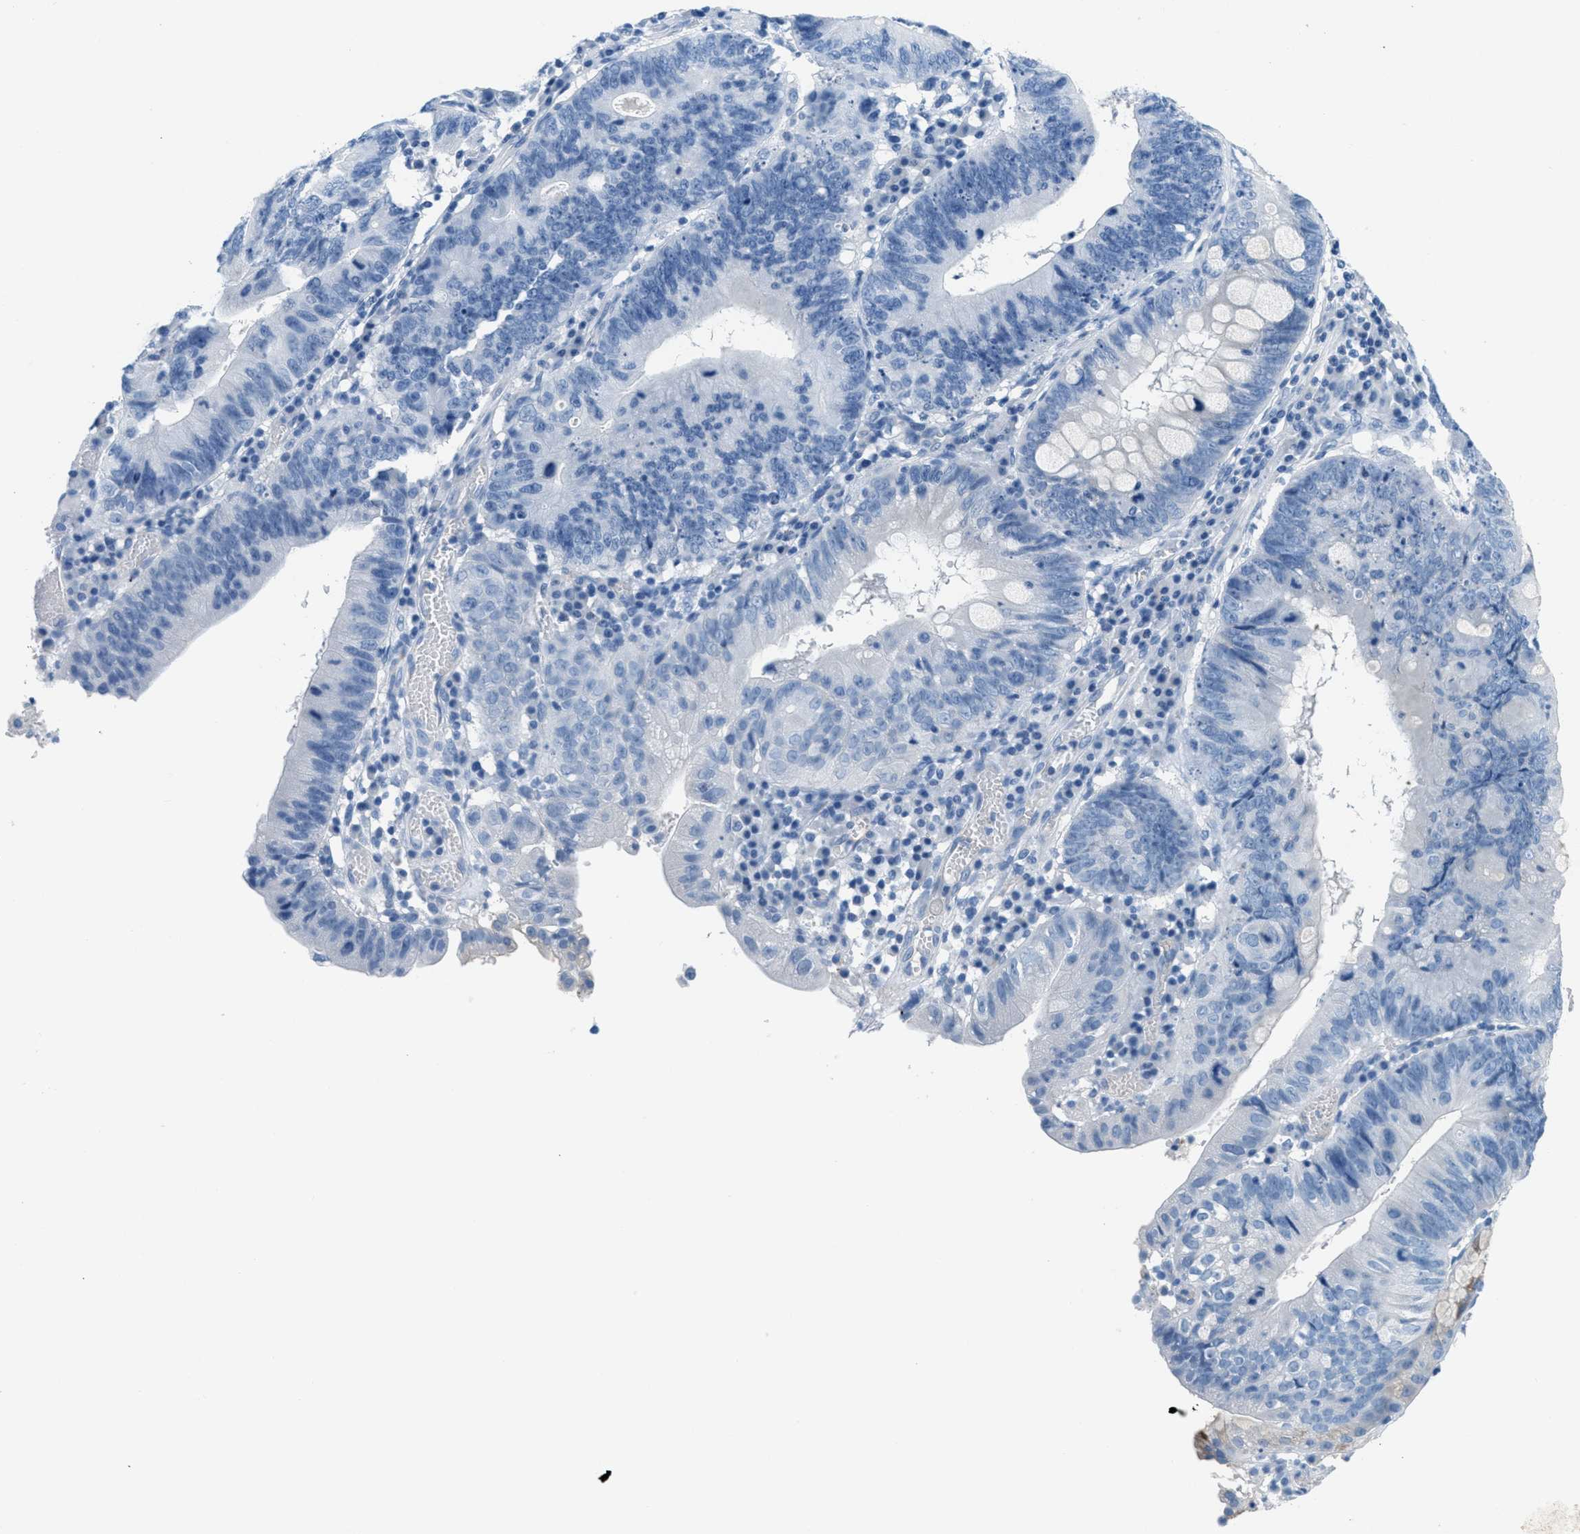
{"staining": {"intensity": "negative", "quantity": "none", "location": "none"}, "tissue": "stomach cancer", "cell_type": "Tumor cells", "image_type": "cancer", "snomed": [{"axis": "morphology", "description": "Adenocarcinoma, NOS"}, {"axis": "topography", "description": "Stomach"}], "caption": "Tumor cells are negative for protein expression in human stomach cancer.", "gene": "MGARP", "patient": {"sex": "male", "age": 59}}